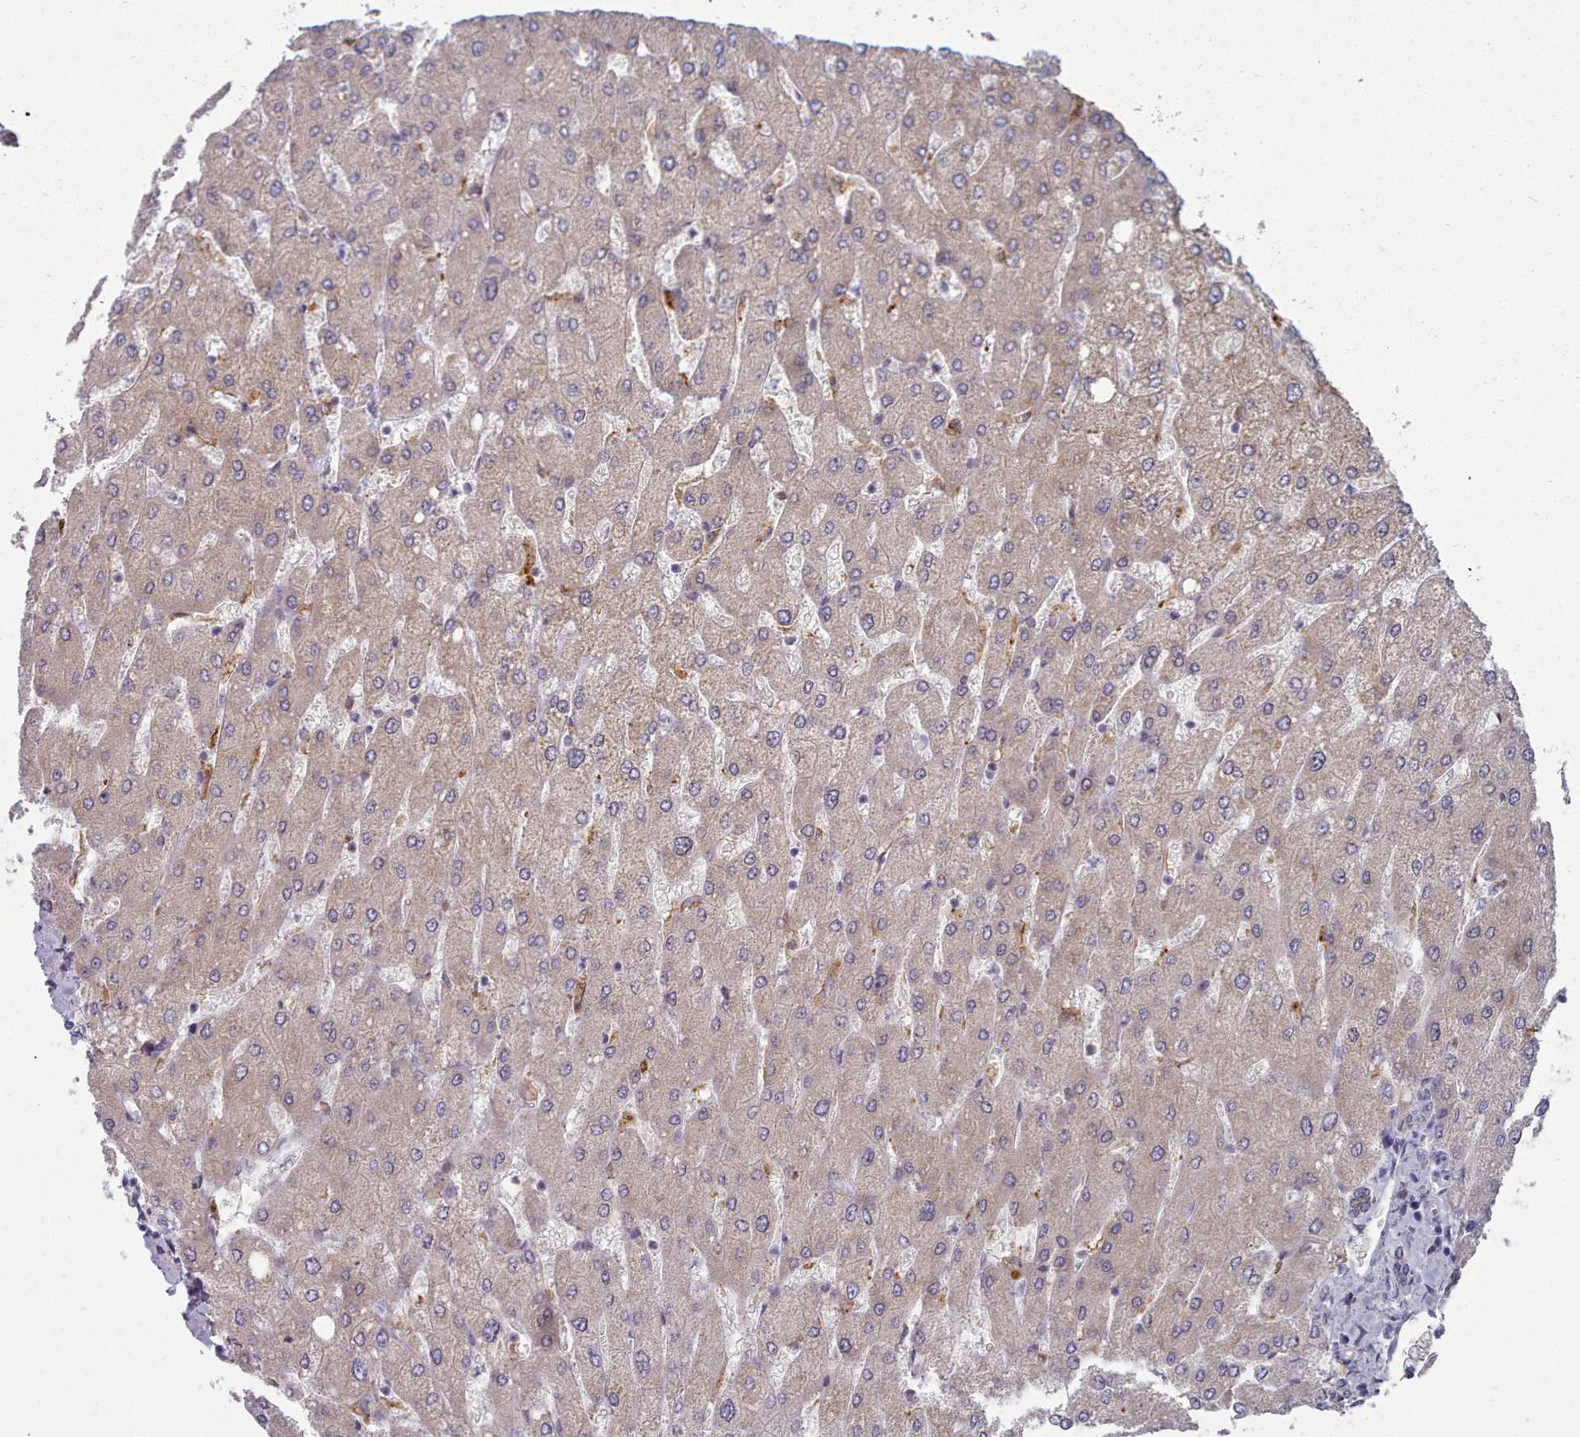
{"staining": {"intensity": "negative", "quantity": "none", "location": "none"}, "tissue": "liver", "cell_type": "Cholangiocytes", "image_type": "normal", "snomed": [{"axis": "morphology", "description": "Normal tissue, NOS"}, {"axis": "topography", "description": "Liver"}], "caption": "An immunohistochemistry (IHC) micrograph of benign liver is shown. There is no staining in cholangiocytes of liver.", "gene": "GINS1", "patient": {"sex": "male", "age": 55}}